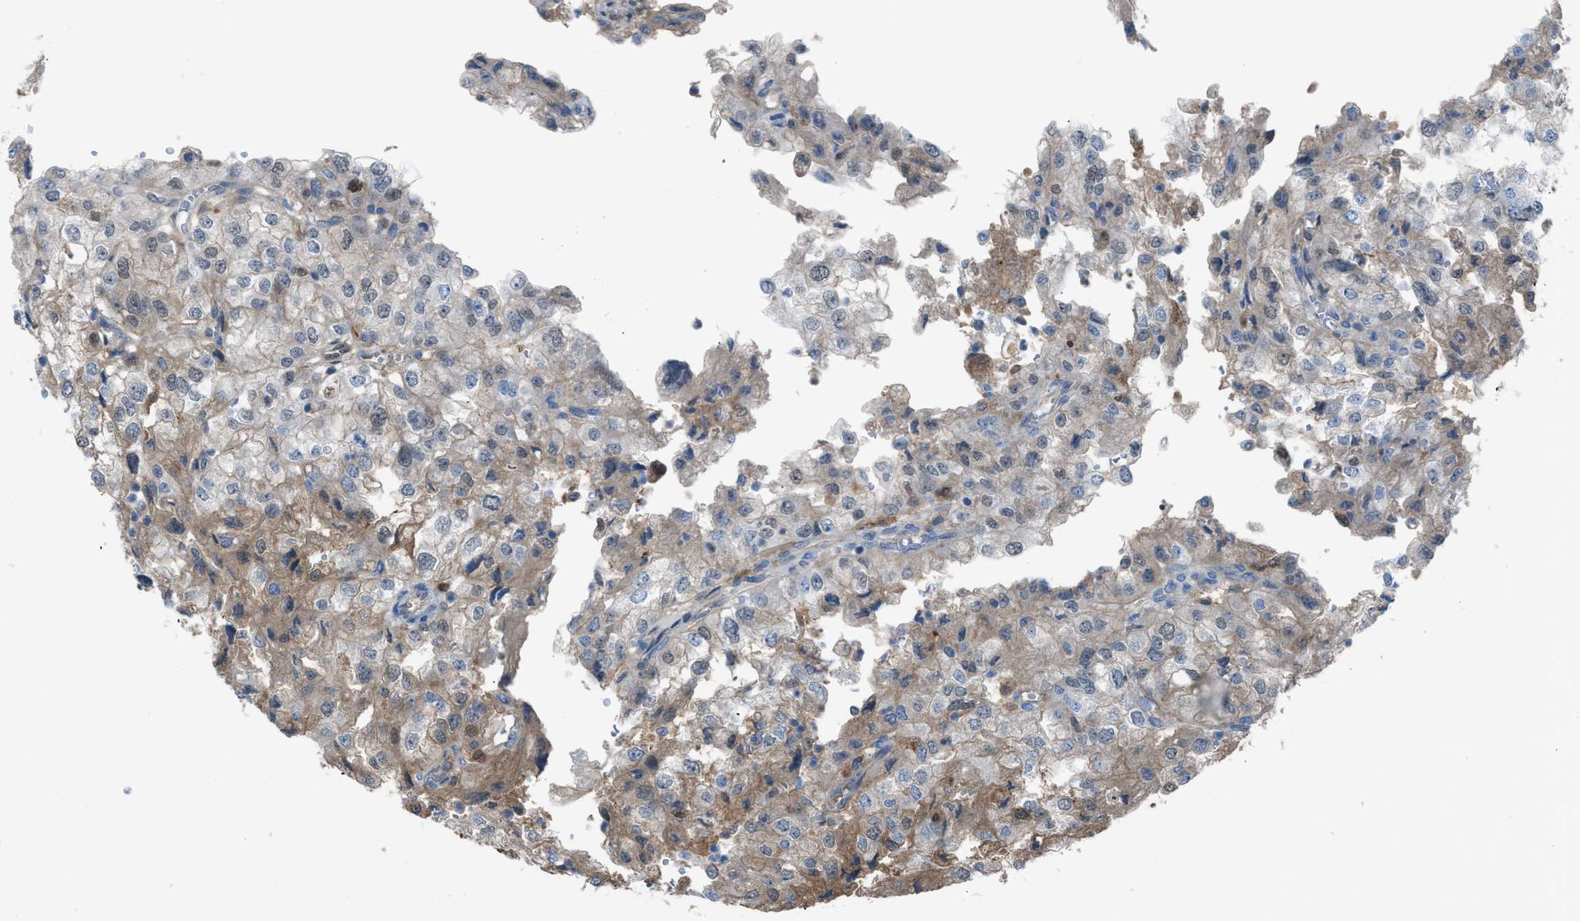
{"staining": {"intensity": "weak", "quantity": "25%-75%", "location": "cytoplasmic/membranous"}, "tissue": "renal cancer", "cell_type": "Tumor cells", "image_type": "cancer", "snomed": [{"axis": "morphology", "description": "Adenocarcinoma, NOS"}, {"axis": "topography", "description": "Kidney"}], "caption": "High-power microscopy captured an immunohistochemistry (IHC) histopathology image of renal adenocarcinoma, revealing weak cytoplasmic/membranous staining in approximately 25%-75% of tumor cells.", "gene": "TPK1", "patient": {"sex": "female", "age": 54}}